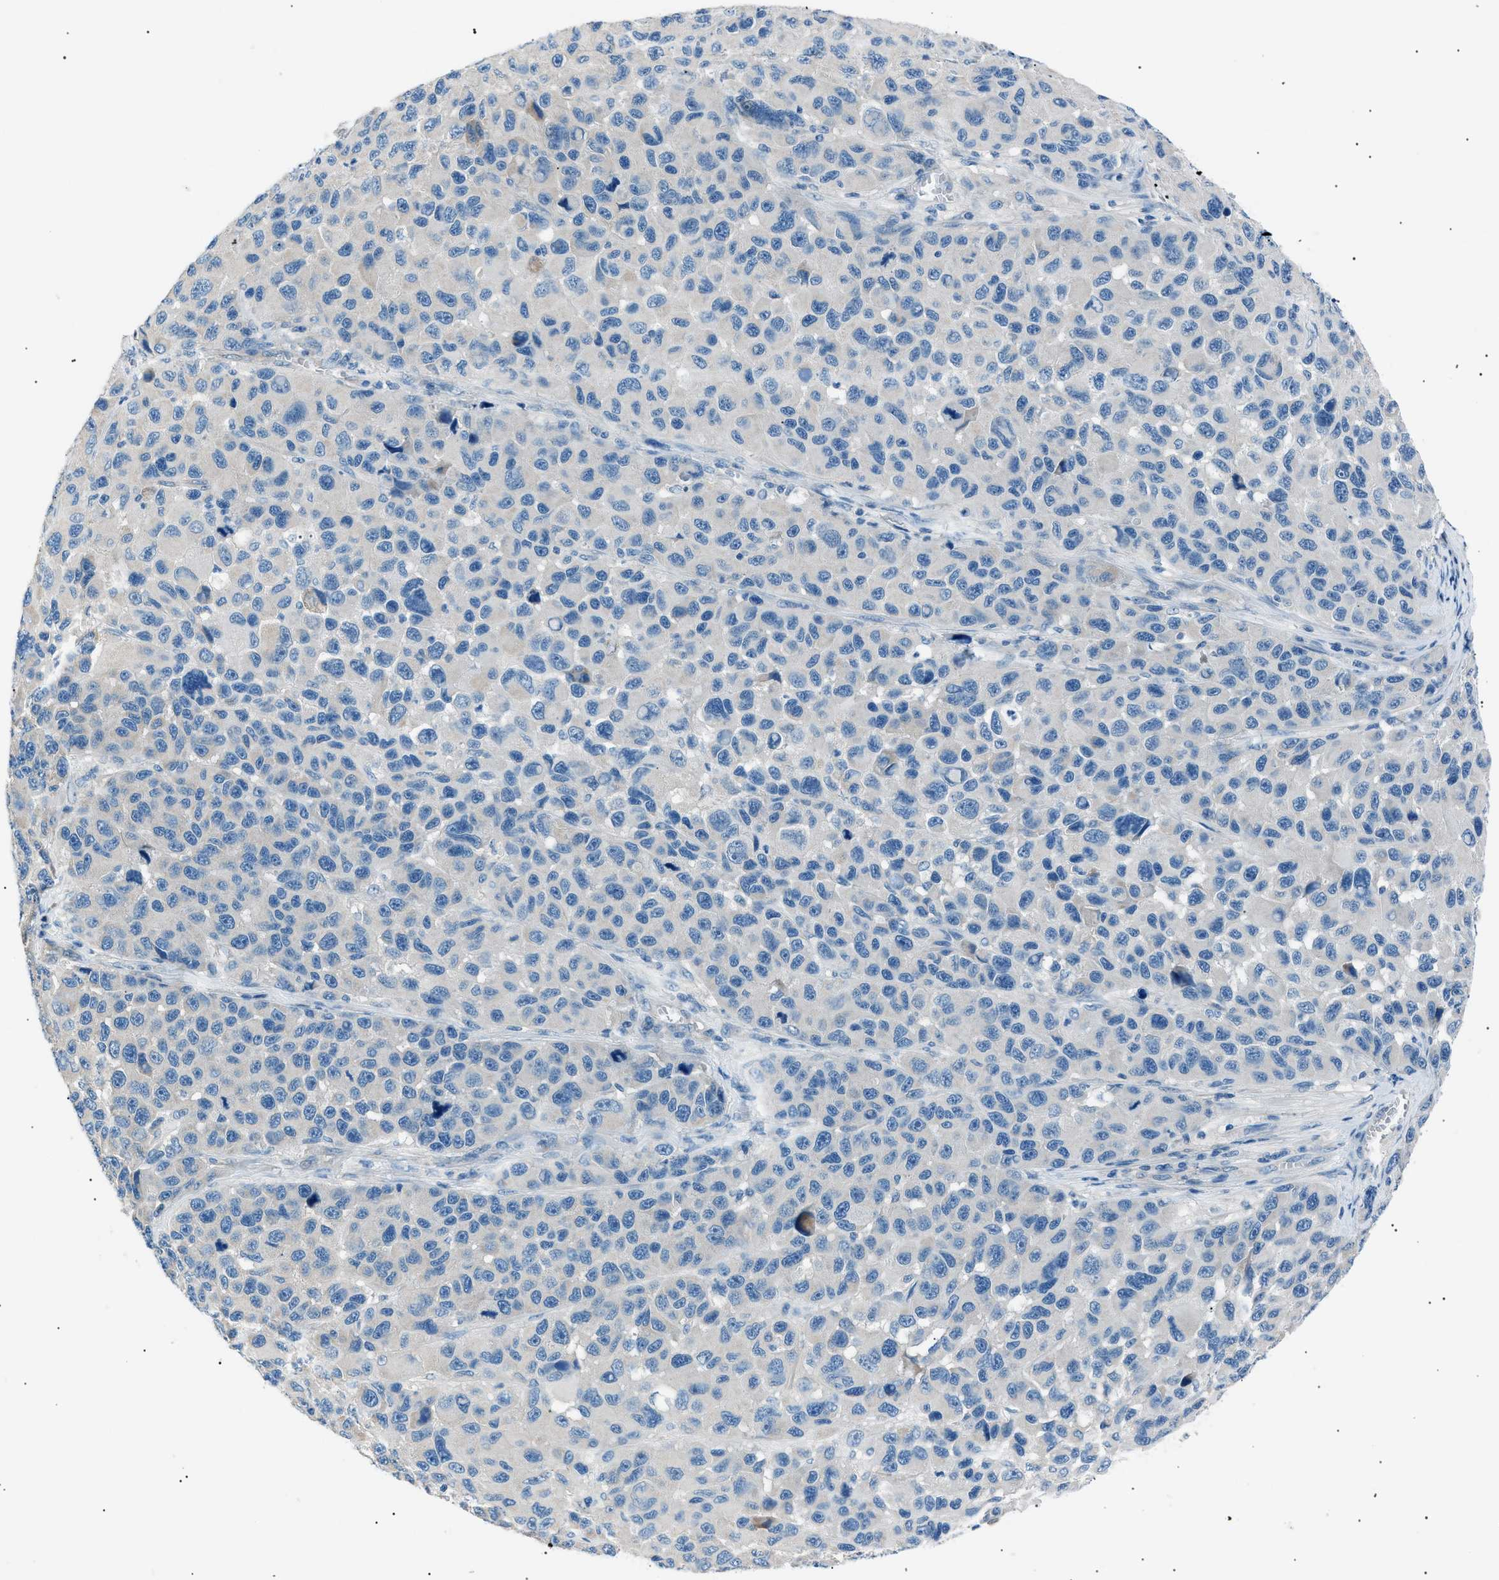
{"staining": {"intensity": "negative", "quantity": "none", "location": "none"}, "tissue": "melanoma", "cell_type": "Tumor cells", "image_type": "cancer", "snomed": [{"axis": "morphology", "description": "Malignant melanoma, NOS"}, {"axis": "topography", "description": "Skin"}], "caption": "Protein analysis of melanoma demonstrates no significant expression in tumor cells.", "gene": "LRRC37B", "patient": {"sex": "male", "age": 53}}